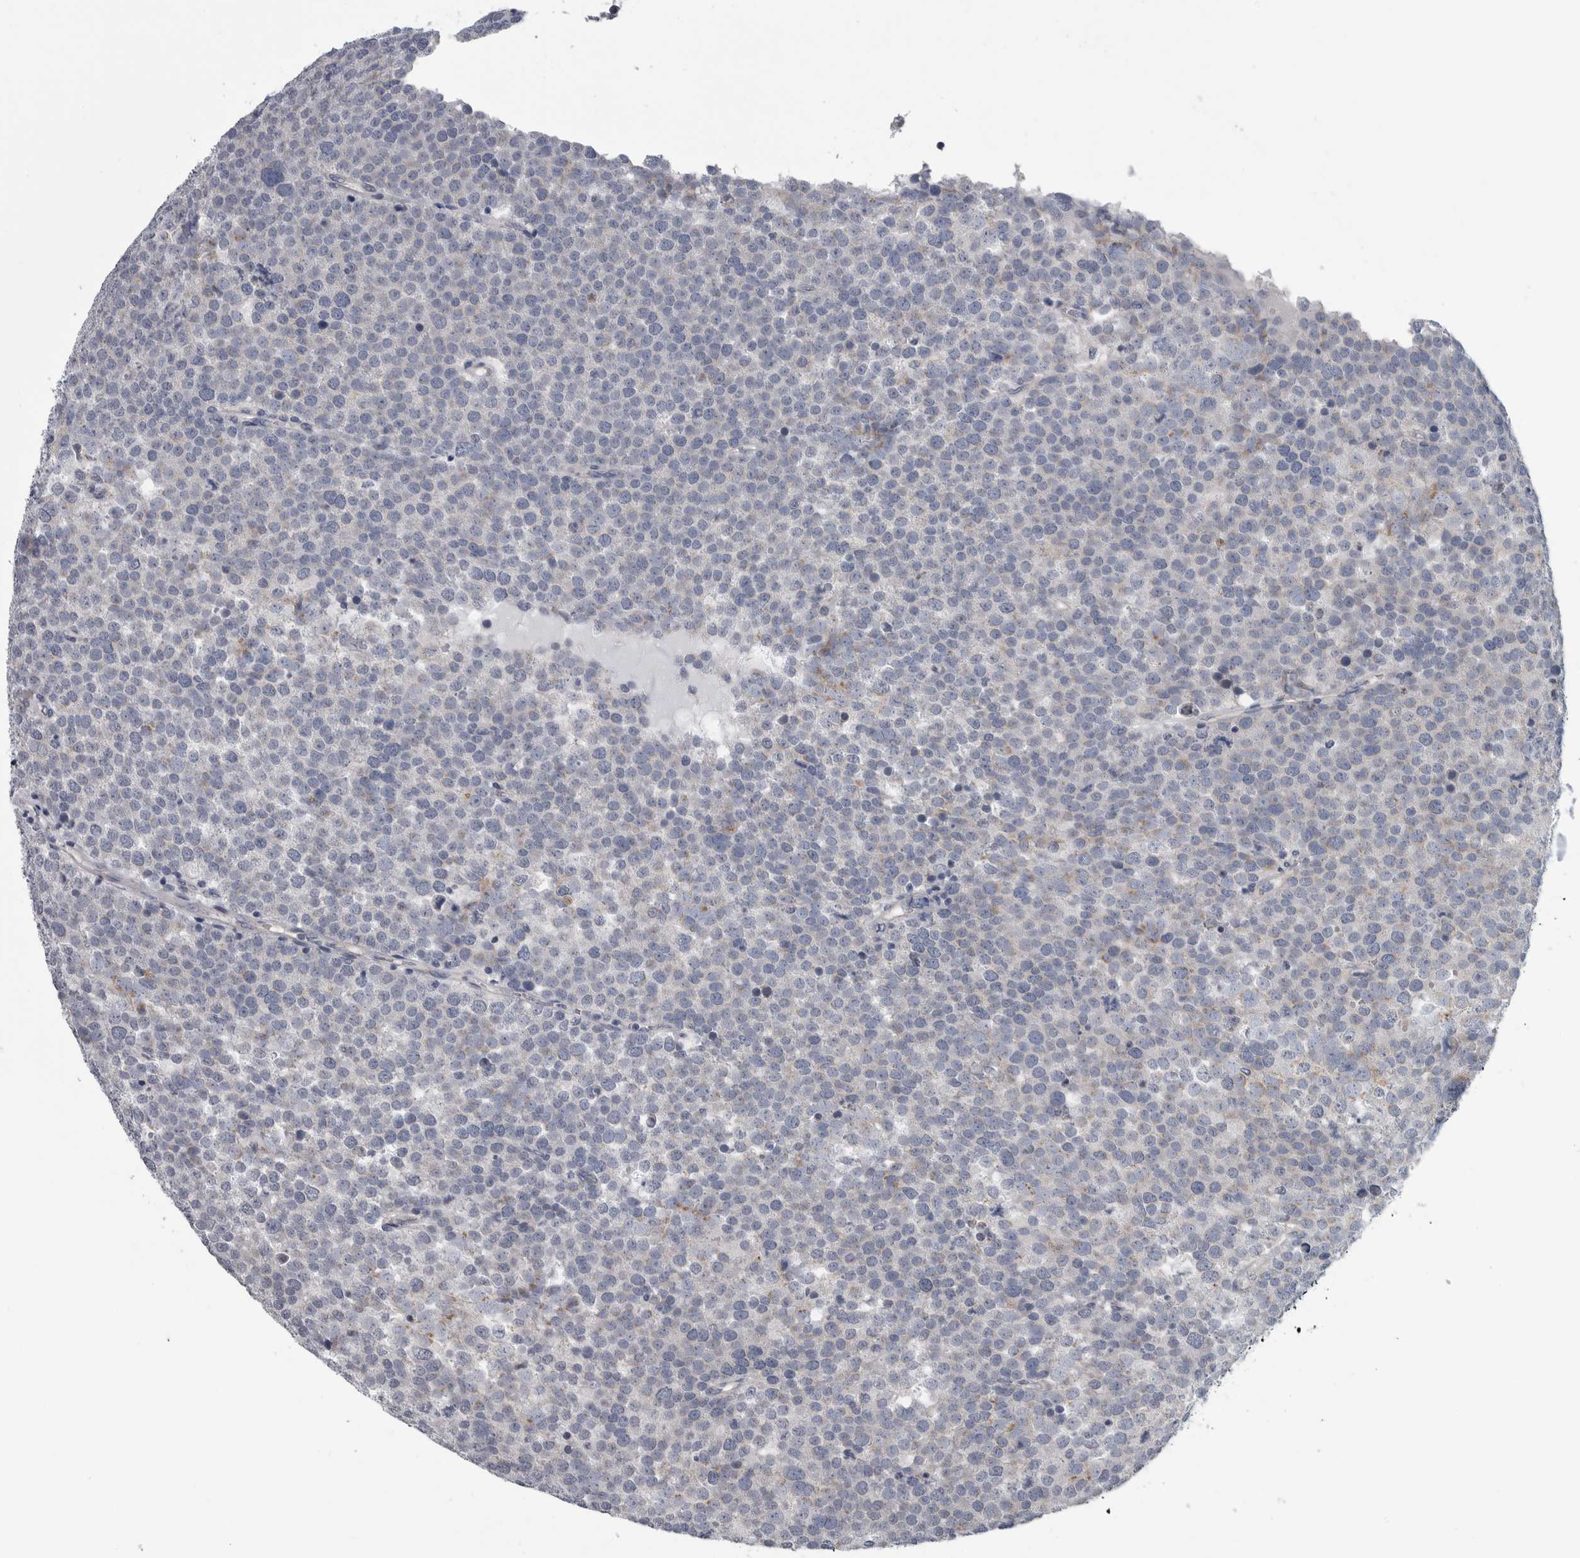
{"staining": {"intensity": "negative", "quantity": "none", "location": "none"}, "tissue": "testis cancer", "cell_type": "Tumor cells", "image_type": "cancer", "snomed": [{"axis": "morphology", "description": "Seminoma, NOS"}, {"axis": "topography", "description": "Testis"}], "caption": "High magnification brightfield microscopy of testis seminoma stained with DAB (brown) and counterstained with hematoxylin (blue): tumor cells show no significant staining. Nuclei are stained in blue.", "gene": "MYOC", "patient": {"sex": "male", "age": 71}}